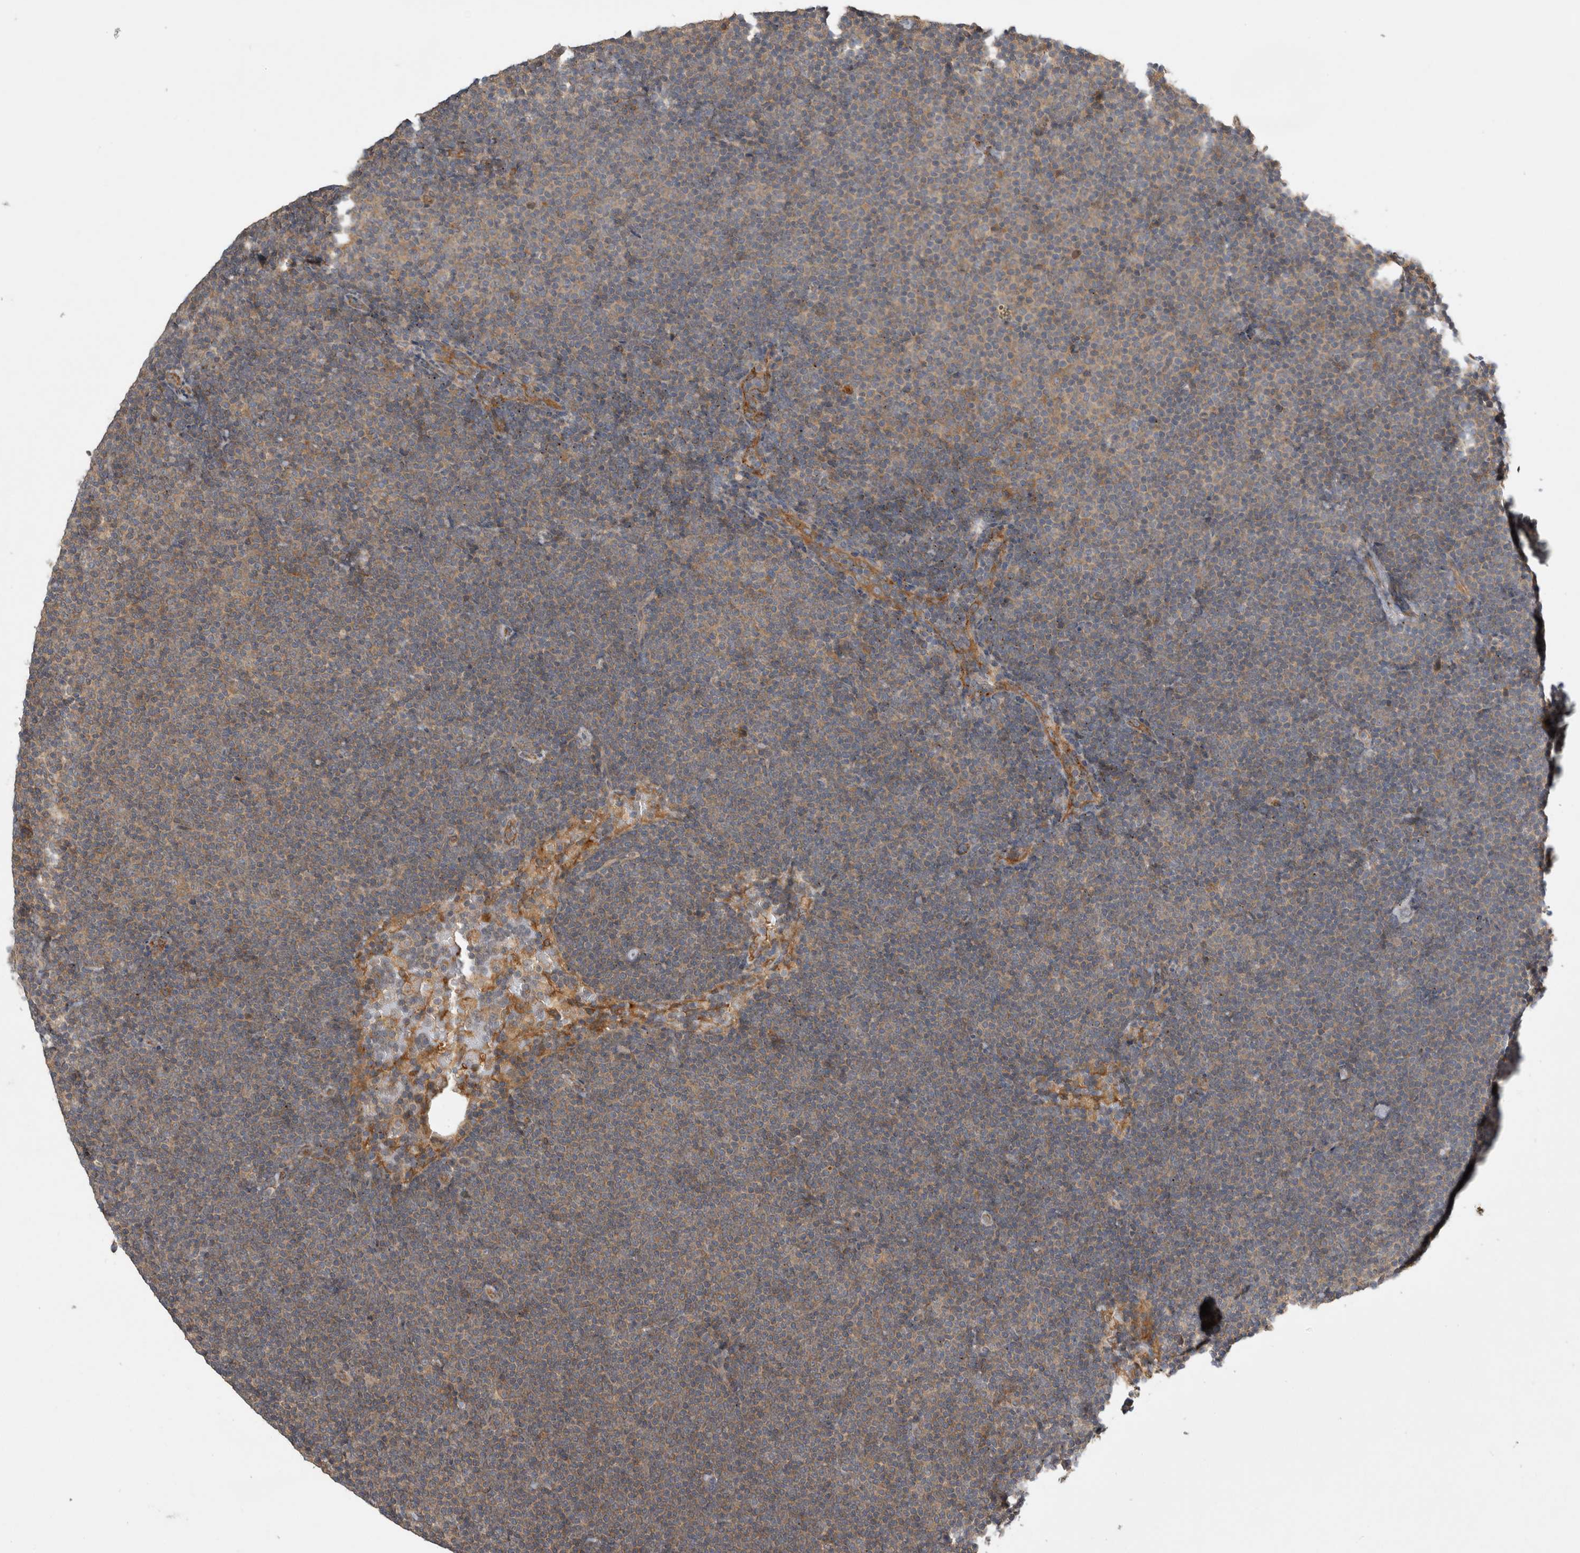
{"staining": {"intensity": "weak", "quantity": ">75%", "location": "cytoplasmic/membranous"}, "tissue": "lymphoma", "cell_type": "Tumor cells", "image_type": "cancer", "snomed": [{"axis": "morphology", "description": "Malignant lymphoma, non-Hodgkin's type, Low grade"}, {"axis": "topography", "description": "Lymph node"}], "caption": "Tumor cells reveal weak cytoplasmic/membranous expression in approximately >75% of cells in low-grade malignant lymphoma, non-Hodgkin's type. Ihc stains the protein in brown and the nuclei are stained blue.", "gene": "TRMT61B", "patient": {"sex": "female", "age": 53}}